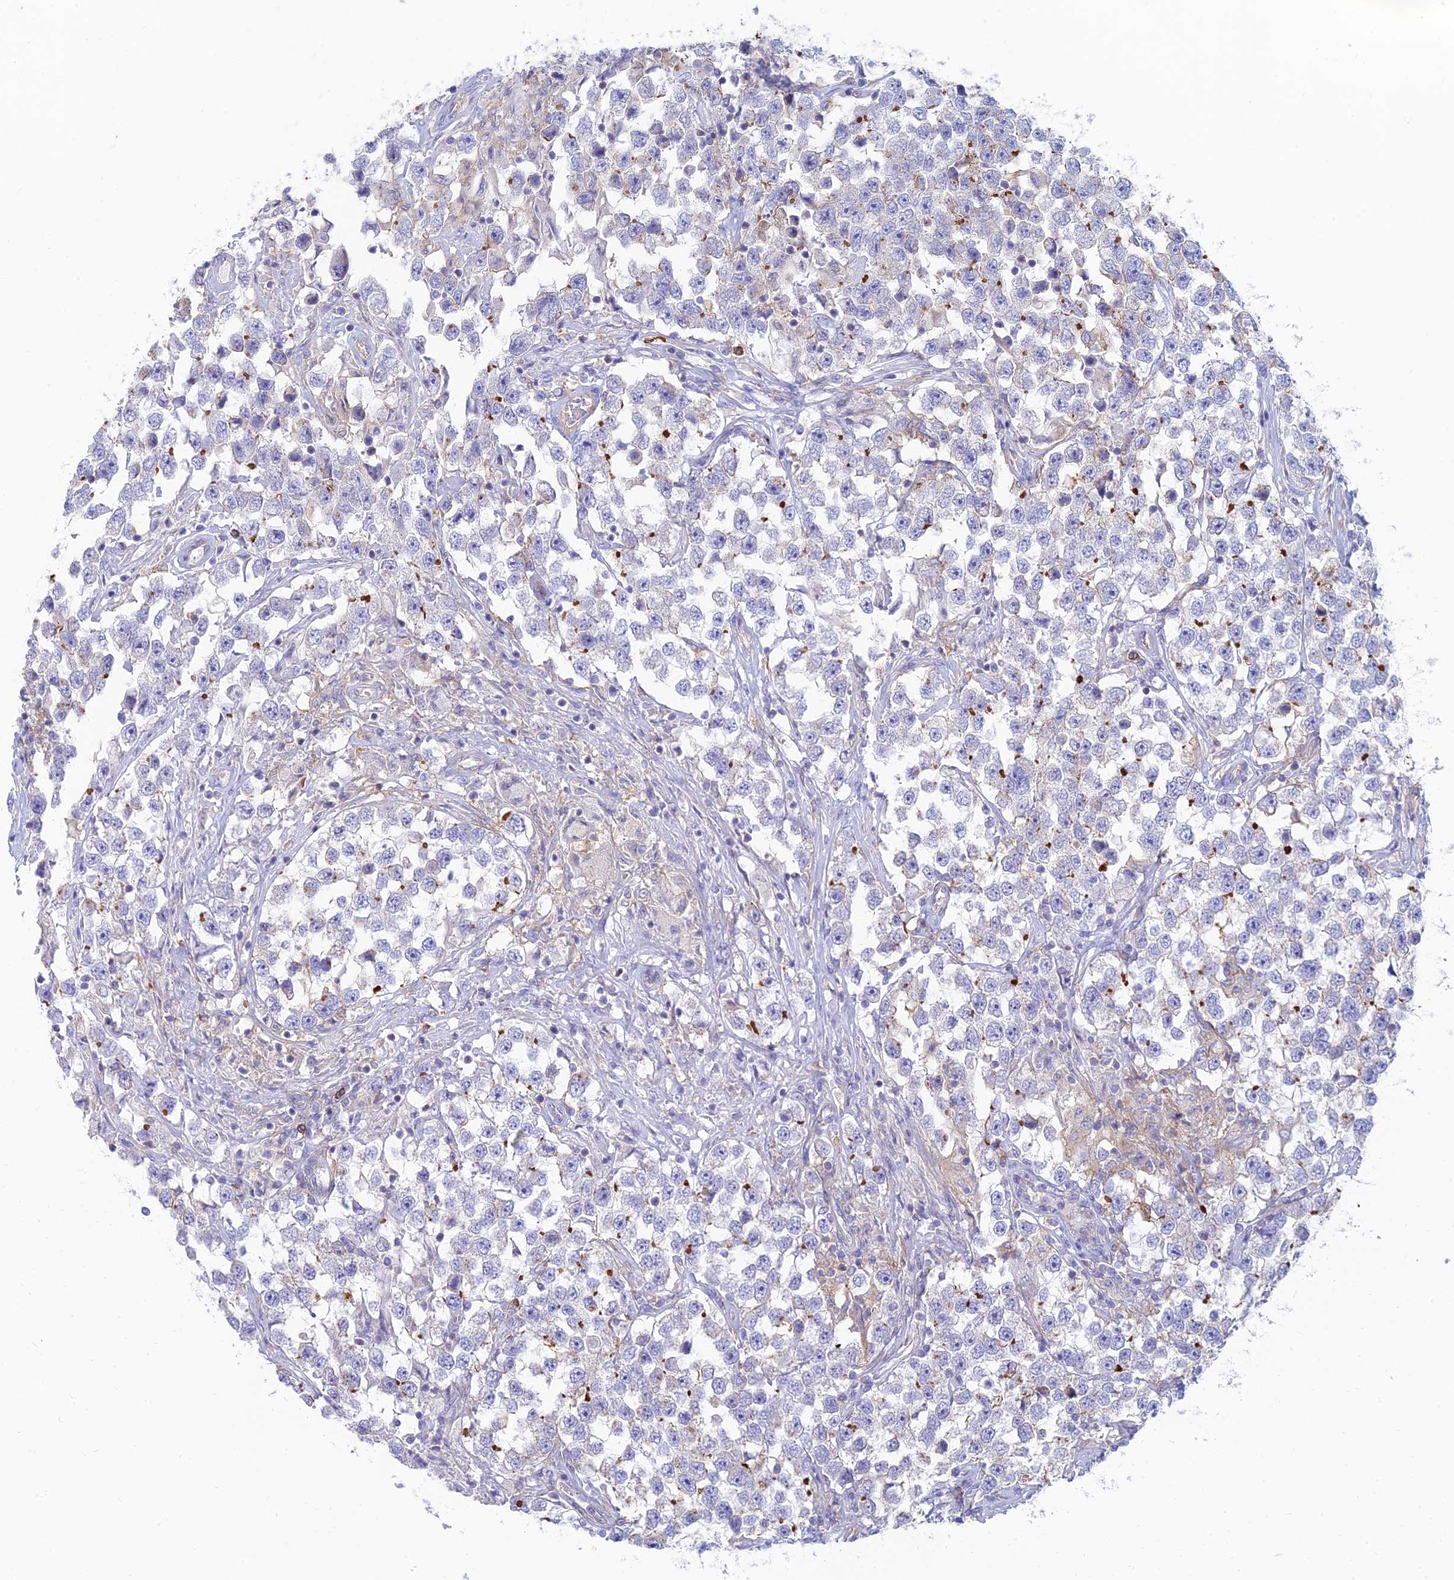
{"staining": {"intensity": "moderate", "quantity": "<25%", "location": "cytoplasmic/membranous"}, "tissue": "testis cancer", "cell_type": "Tumor cells", "image_type": "cancer", "snomed": [{"axis": "morphology", "description": "Seminoma, NOS"}, {"axis": "topography", "description": "Testis"}], "caption": "Immunohistochemistry (IHC) micrograph of neoplastic tissue: testis seminoma stained using immunohistochemistry (IHC) displays low levels of moderate protein expression localized specifically in the cytoplasmic/membranous of tumor cells, appearing as a cytoplasmic/membranous brown color.", "gene": "STRN4", "patient": {"sex": "male", "age": 46}}